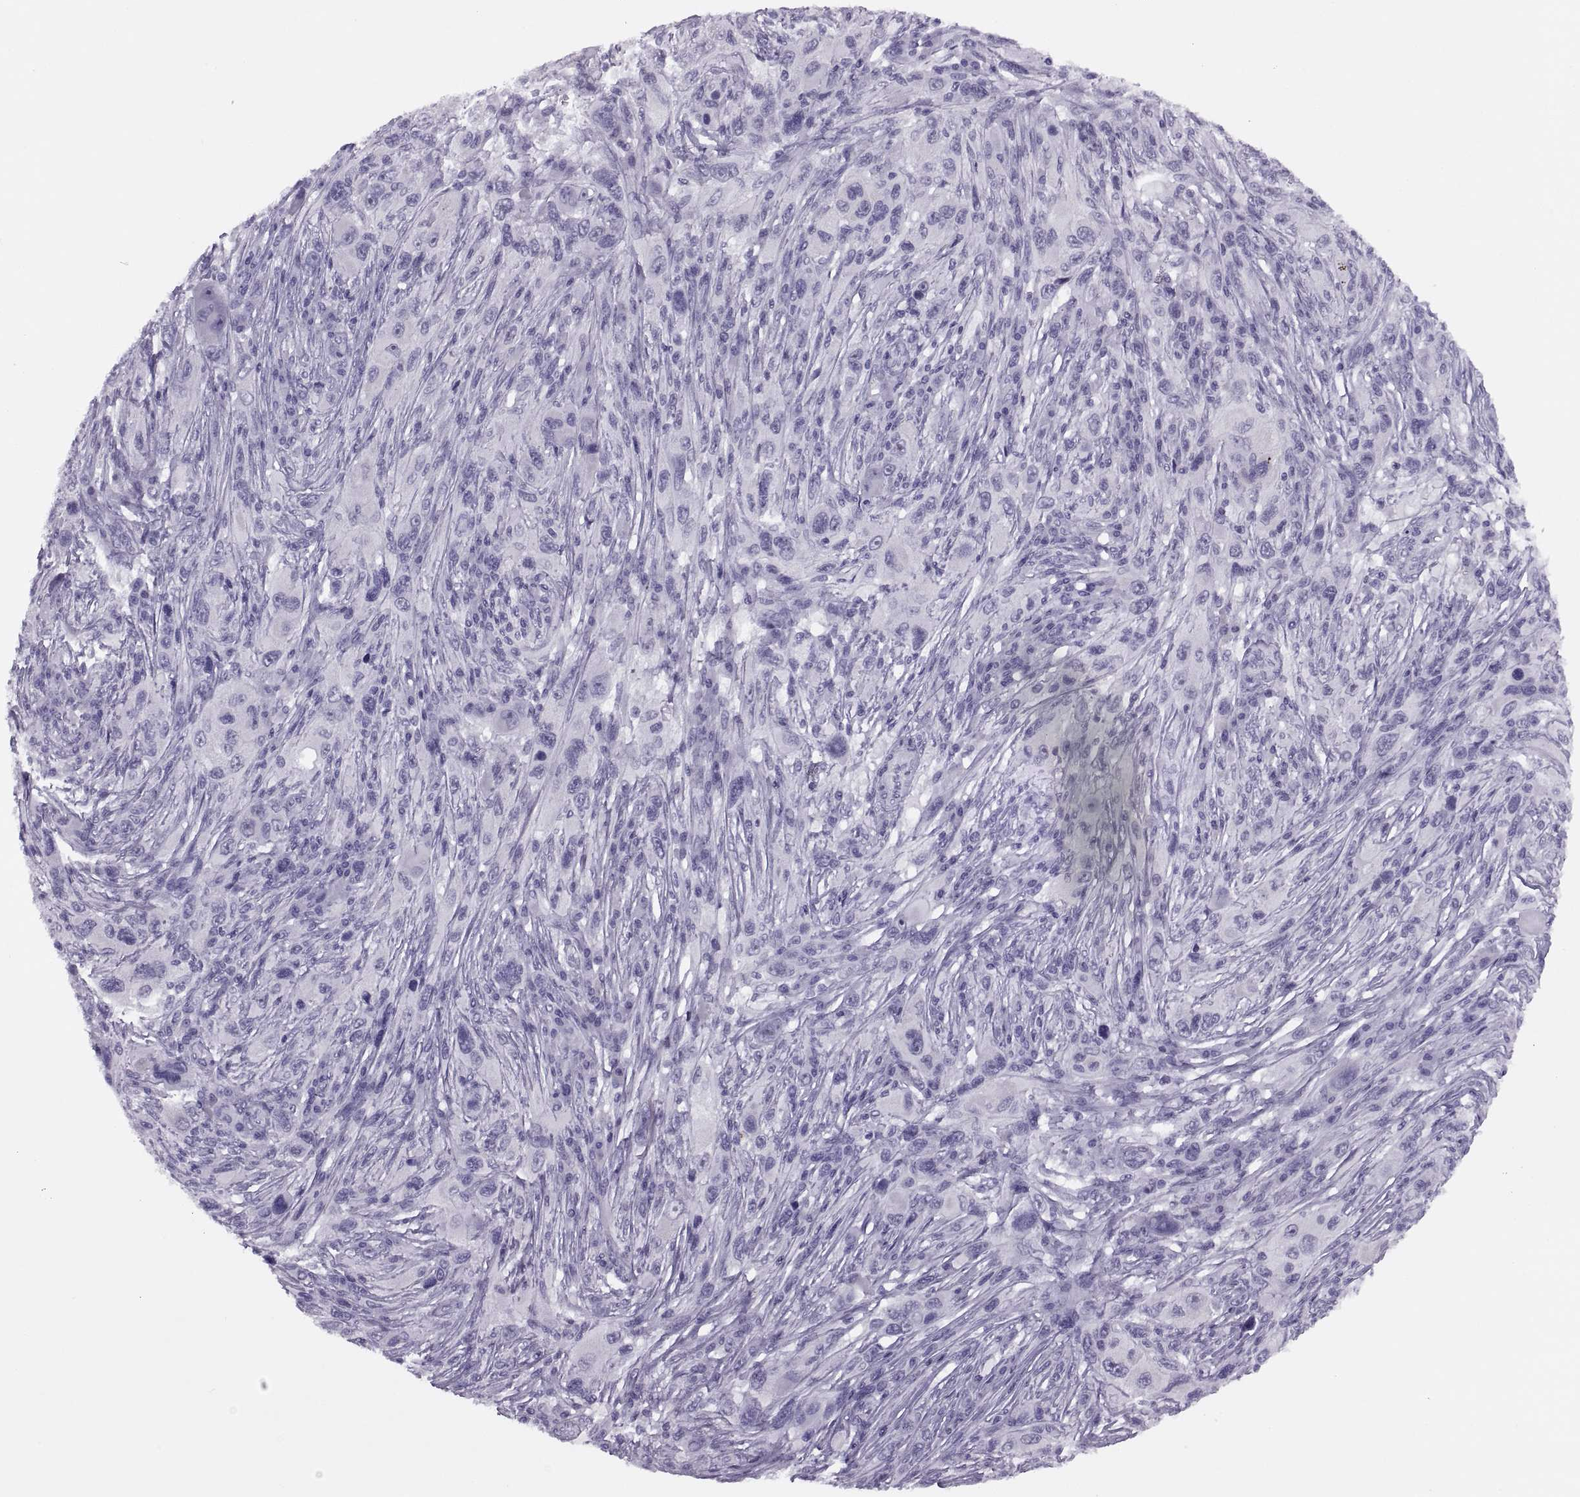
{"staining": {"intensity": "negative", "quantity": "none", "location": "none"}, "tissue": "melanoma", "cell_type": "Tumor cells", "image_type": "cancer", "snomed": [{"axis": "morphology", "description": "Malignant melanoma, NOS"}, {"axis": "topography", "description": "Skin"}], "caption": "Human melanoma stained for a protein using IHC shows no staining in tumor cells.", "gene": "FAM24A", "patient": {"sex": "male", "age": 53}}